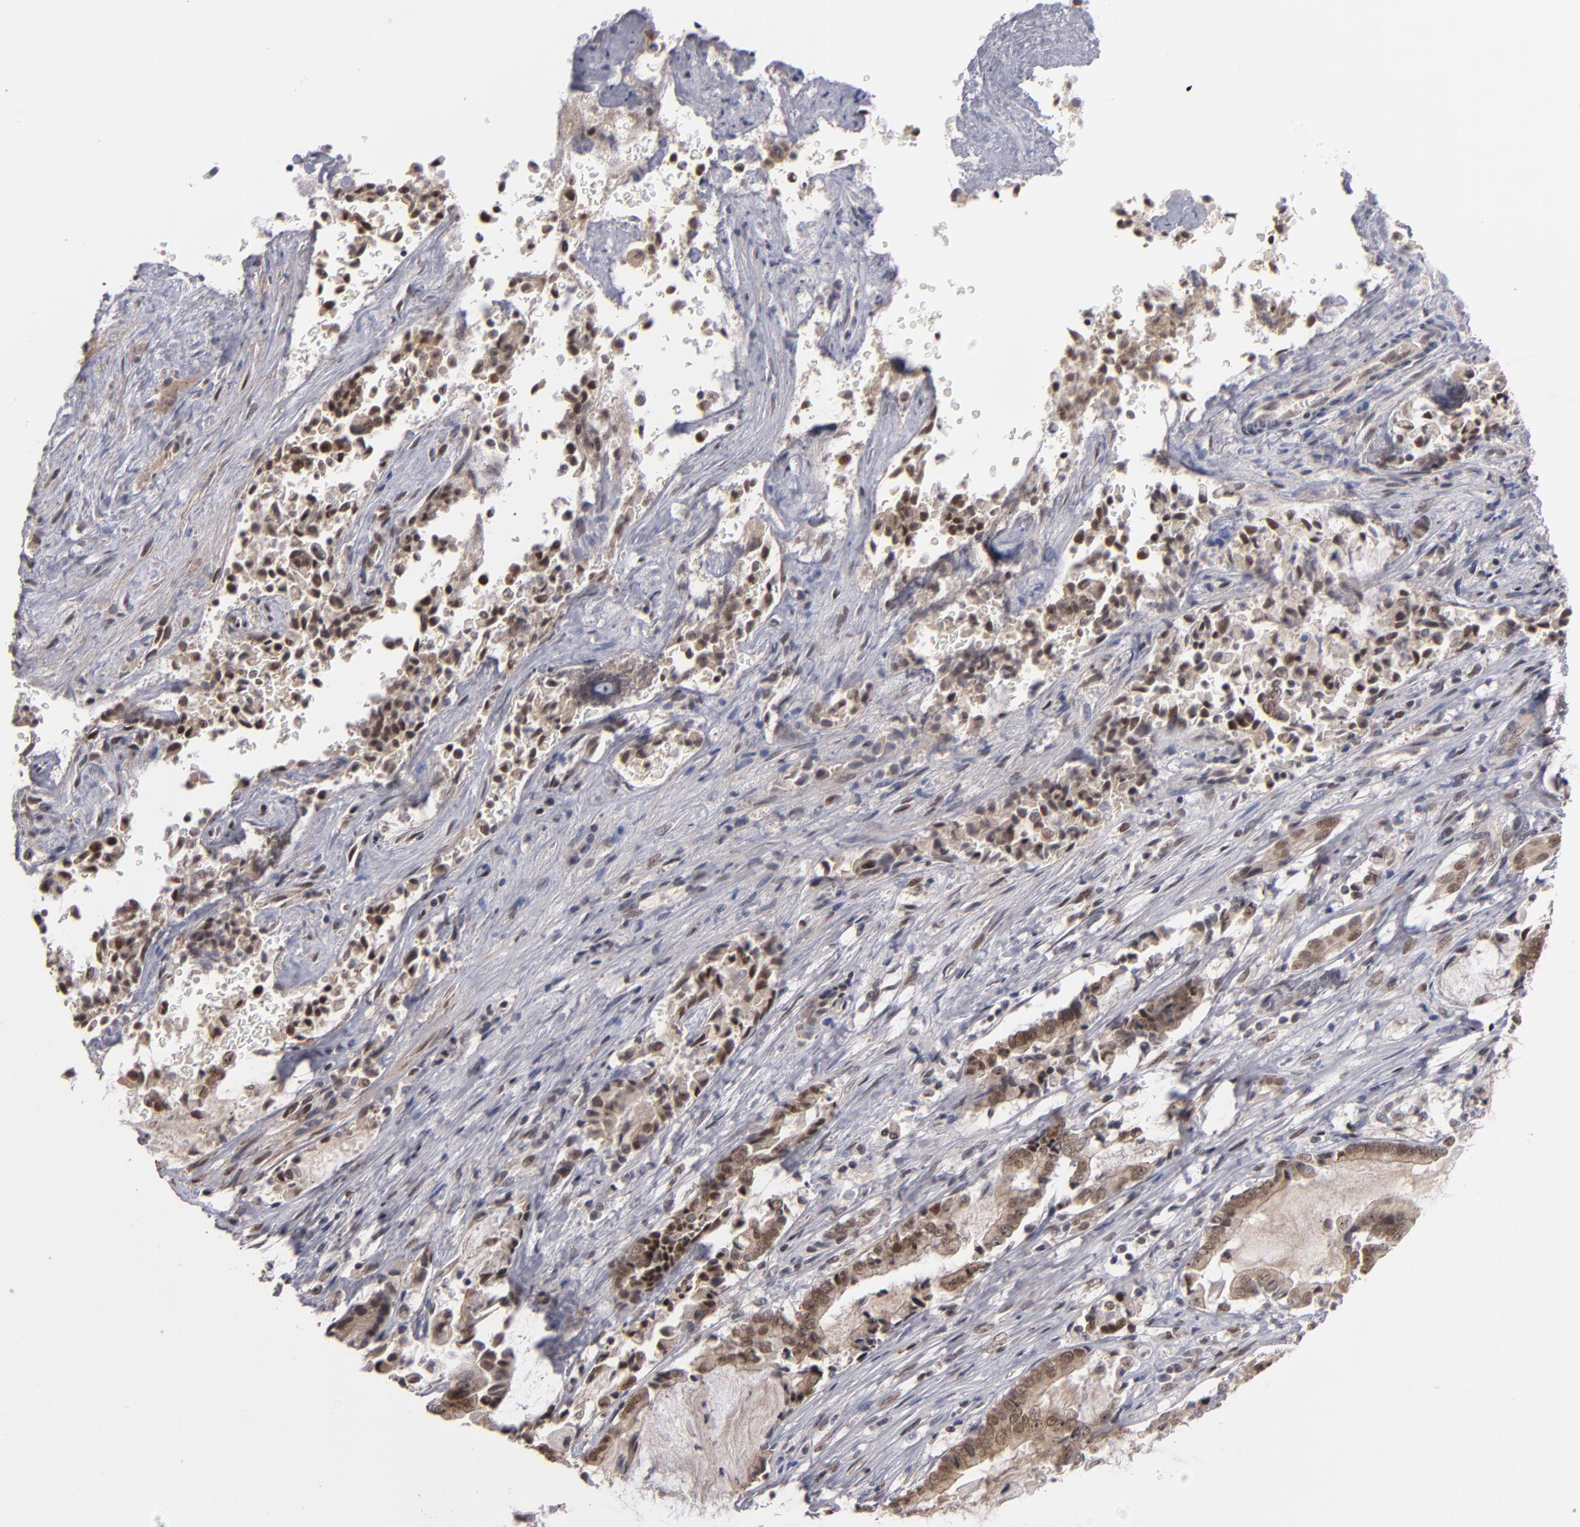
{"staining": {"intensity": "moderate", "quantity": ">75%", "location": "nuclear"}, "tissue": "liver cancer", "cell_type": "Tumor cells", "image_type": "cancer", "snomed": [{"axis": "morphology", "description": "Cholangiocarcinoma"}, {"axis": "topography", "description": "Liver"}], "caption": "The immunohistochemical stain shows moderate nuclear expression in tumor cells of liver cancer tissue. The protein is stained brown, and the nuclei are stained in blue (DAB (3,3'-diaminobenzidine) IHC with brightfield microscopy, high magnification).", "gene": "ZNF234", "patient": {"sex": "male", "age": 57}}